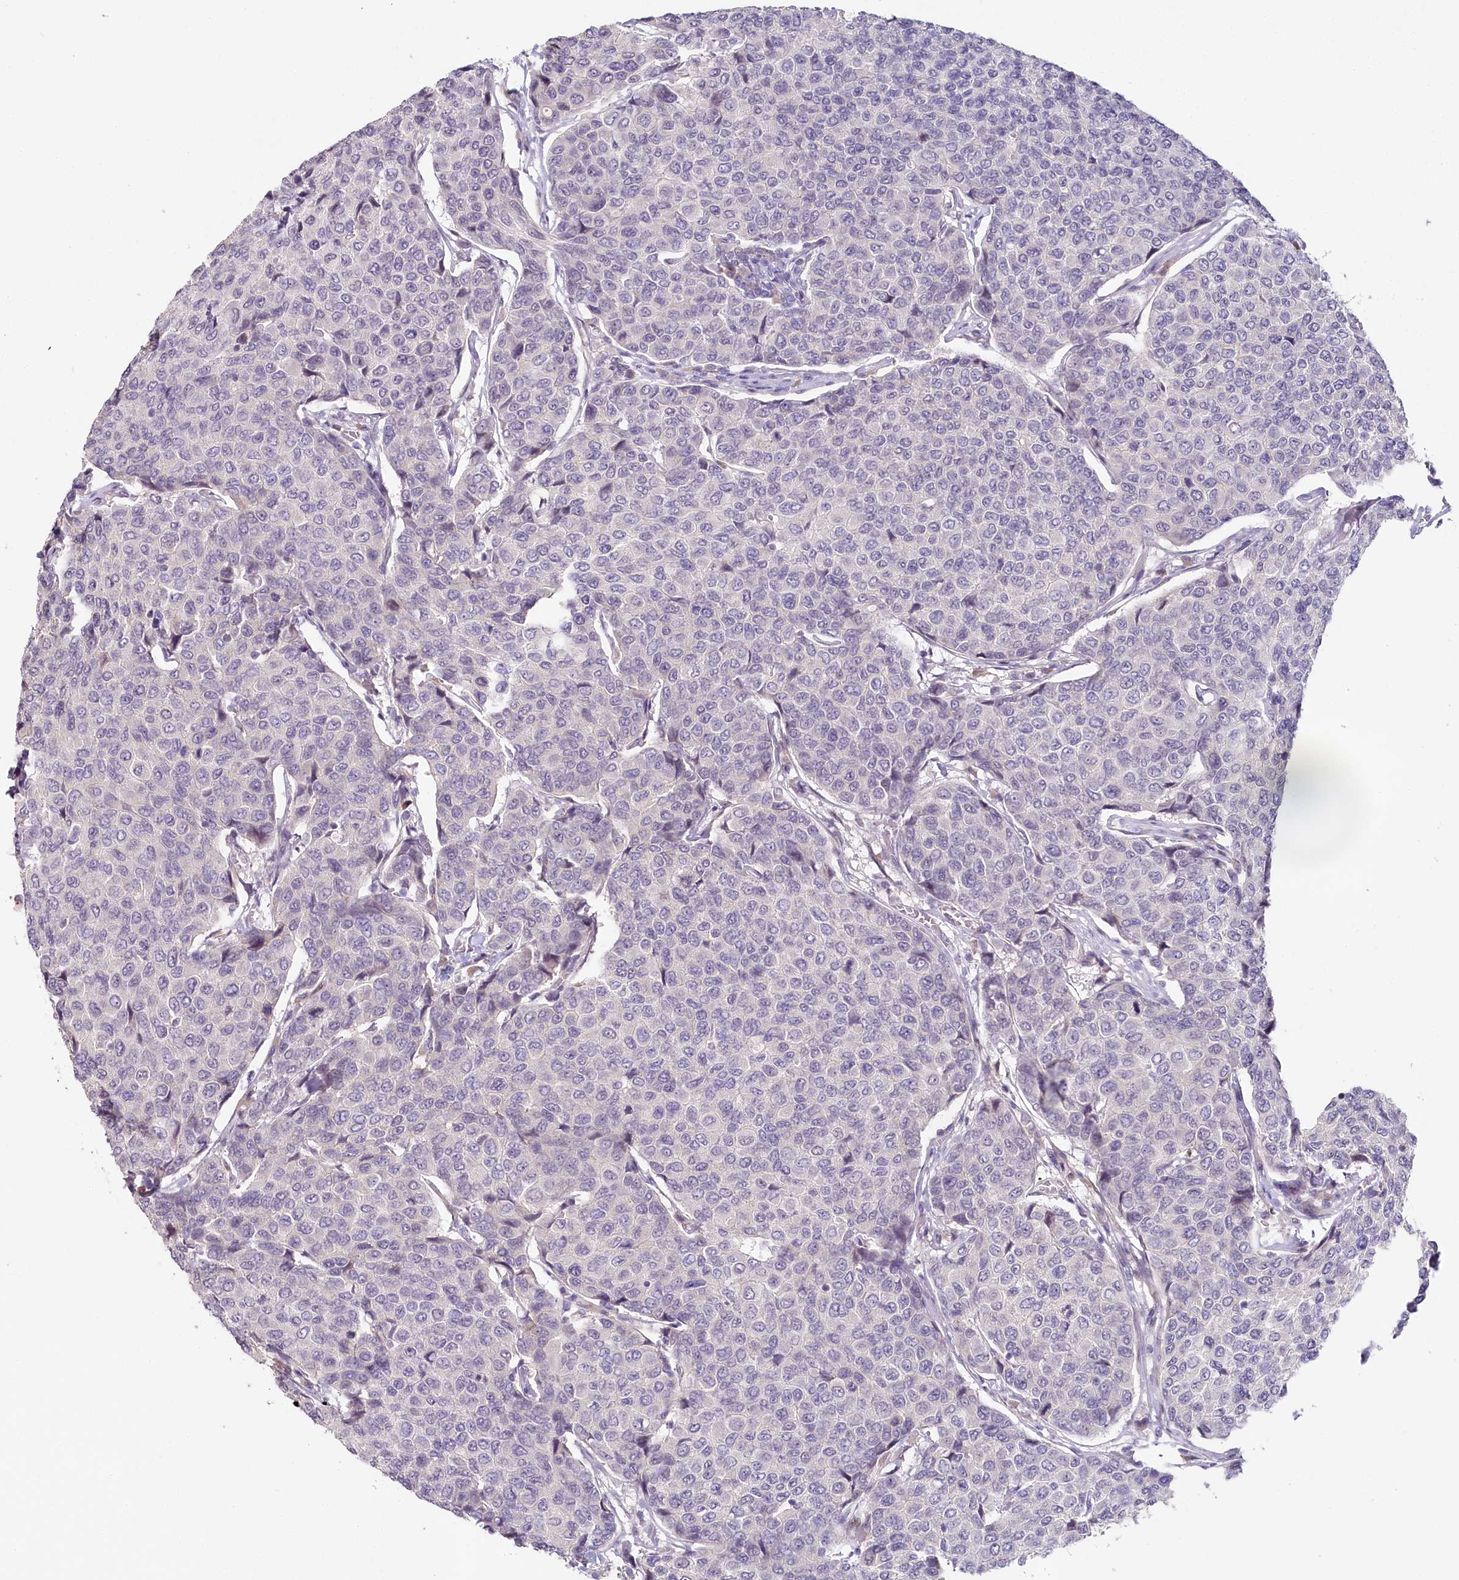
{"staining": {"intensity": "negative", "quantity": "none", "location": "none"}, "tissue": "breast cancer", "cell_type": "Tumor cells", "image_type": "cancer", "snomed": [{"axis": "morphology", "description": "Duct carcinoma"}, {"axis": "topography", "description": "Breast"}], "caption": "This image is of breast cancer stained with immunohistochemistry (IHC) to label a protein in brown with the nuclei are counter-stained blue. There is no positivity in tumor cells.", "gene": "HPD", "patient": {"sex": "female", "age": 55}}